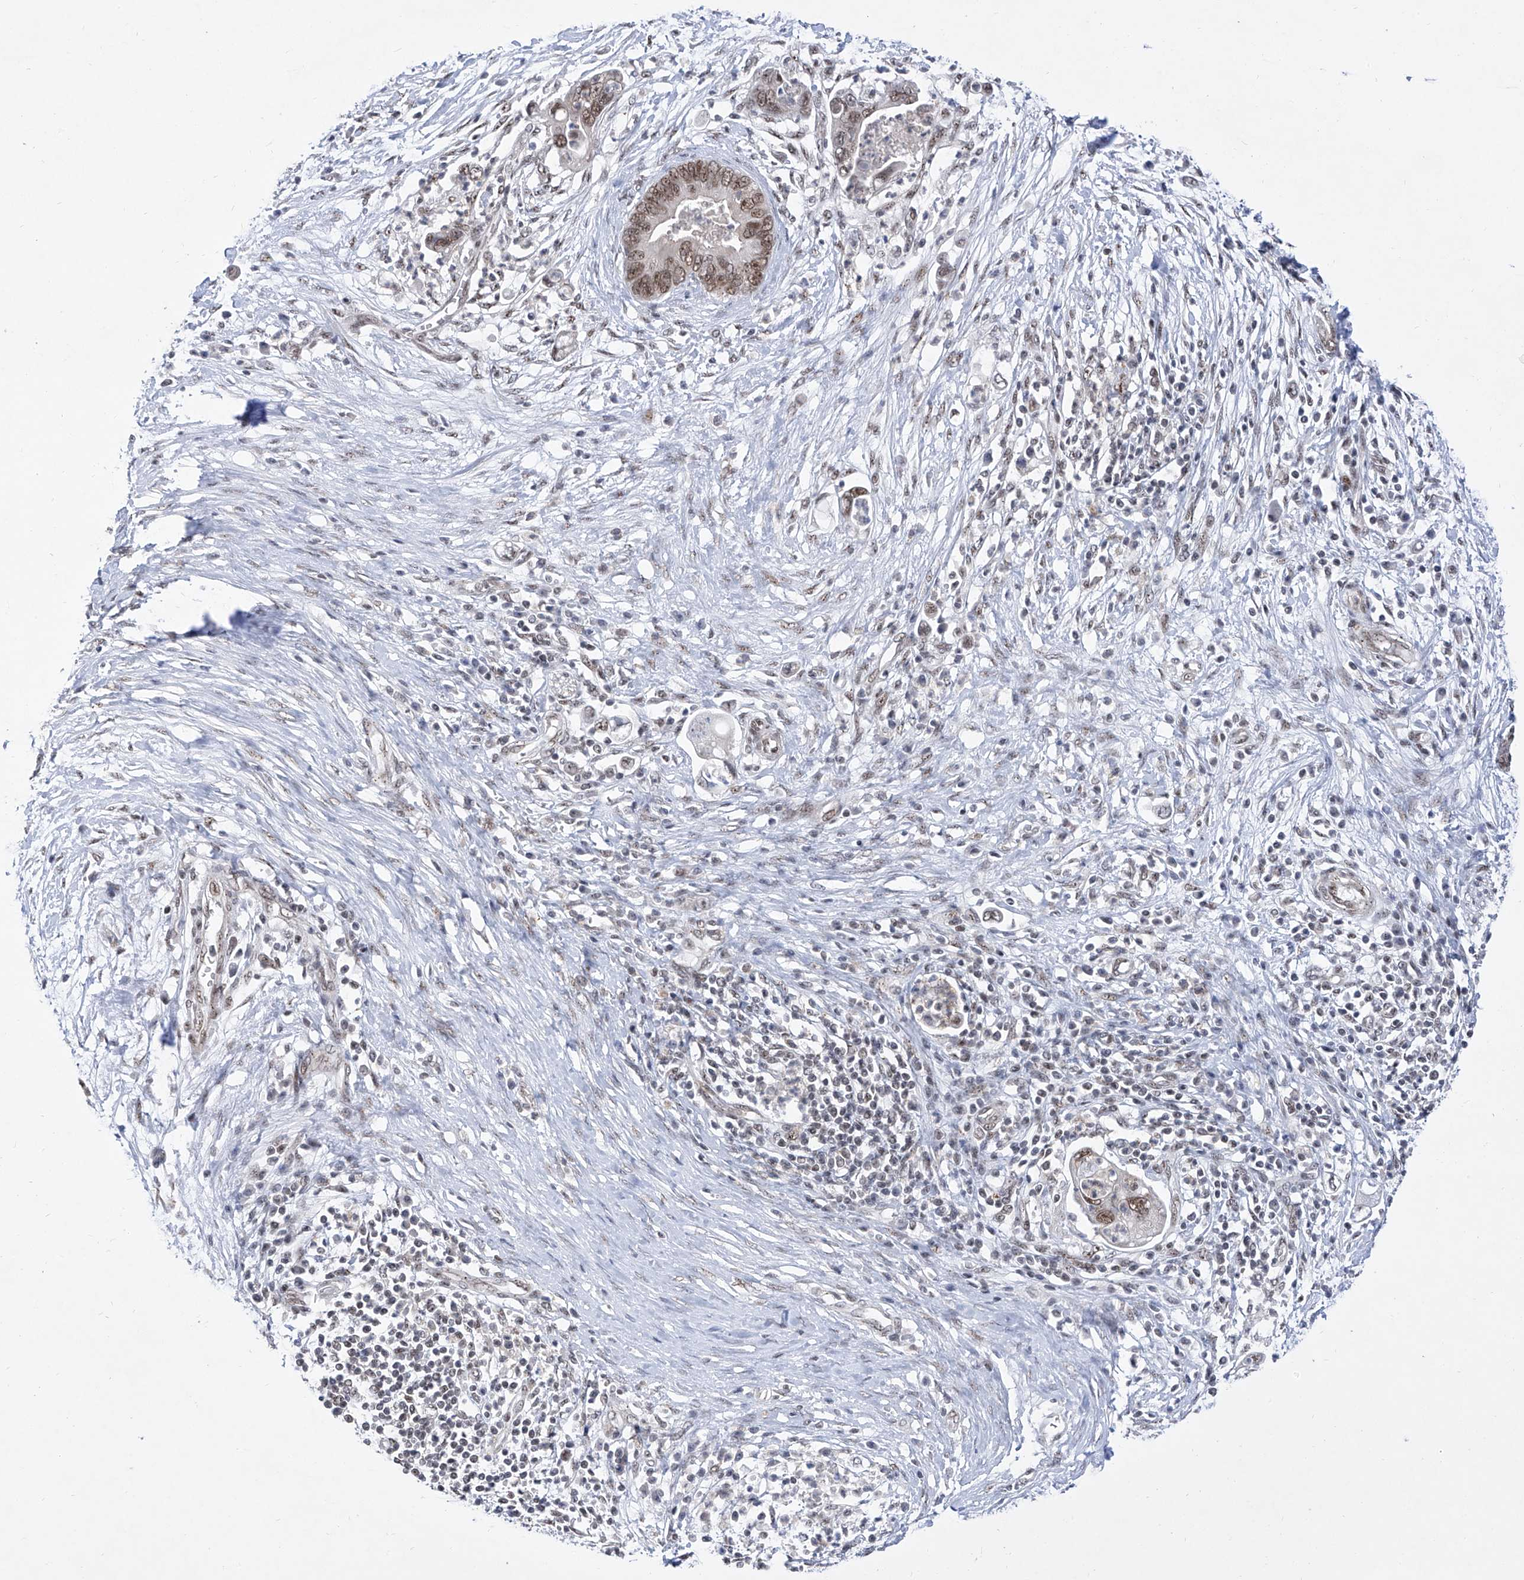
{"staining": {"intensity": "moderate", "quantity": ">75%", "location": "nuclear"}, "tissue": "pancreatic cancer", "cell_type": "Tumor cells", "image_type": "cancer", "snomed": [{"axis": "morphology", "description": "Adenocarcinoma, NOS"}, {"axis": "topography", "description": "Pancreas"}], "caption": "IHC (DAB) staining of pancreatic cancer (adenocarcinoma) exhibits moderate nuclear protein staining in approximately >75% of tumor cells. (Brightfield microscopy of DAB IHC at high magnification).", "gene": "RAD54L", "patient": {"sex": "male", "age": 75}}